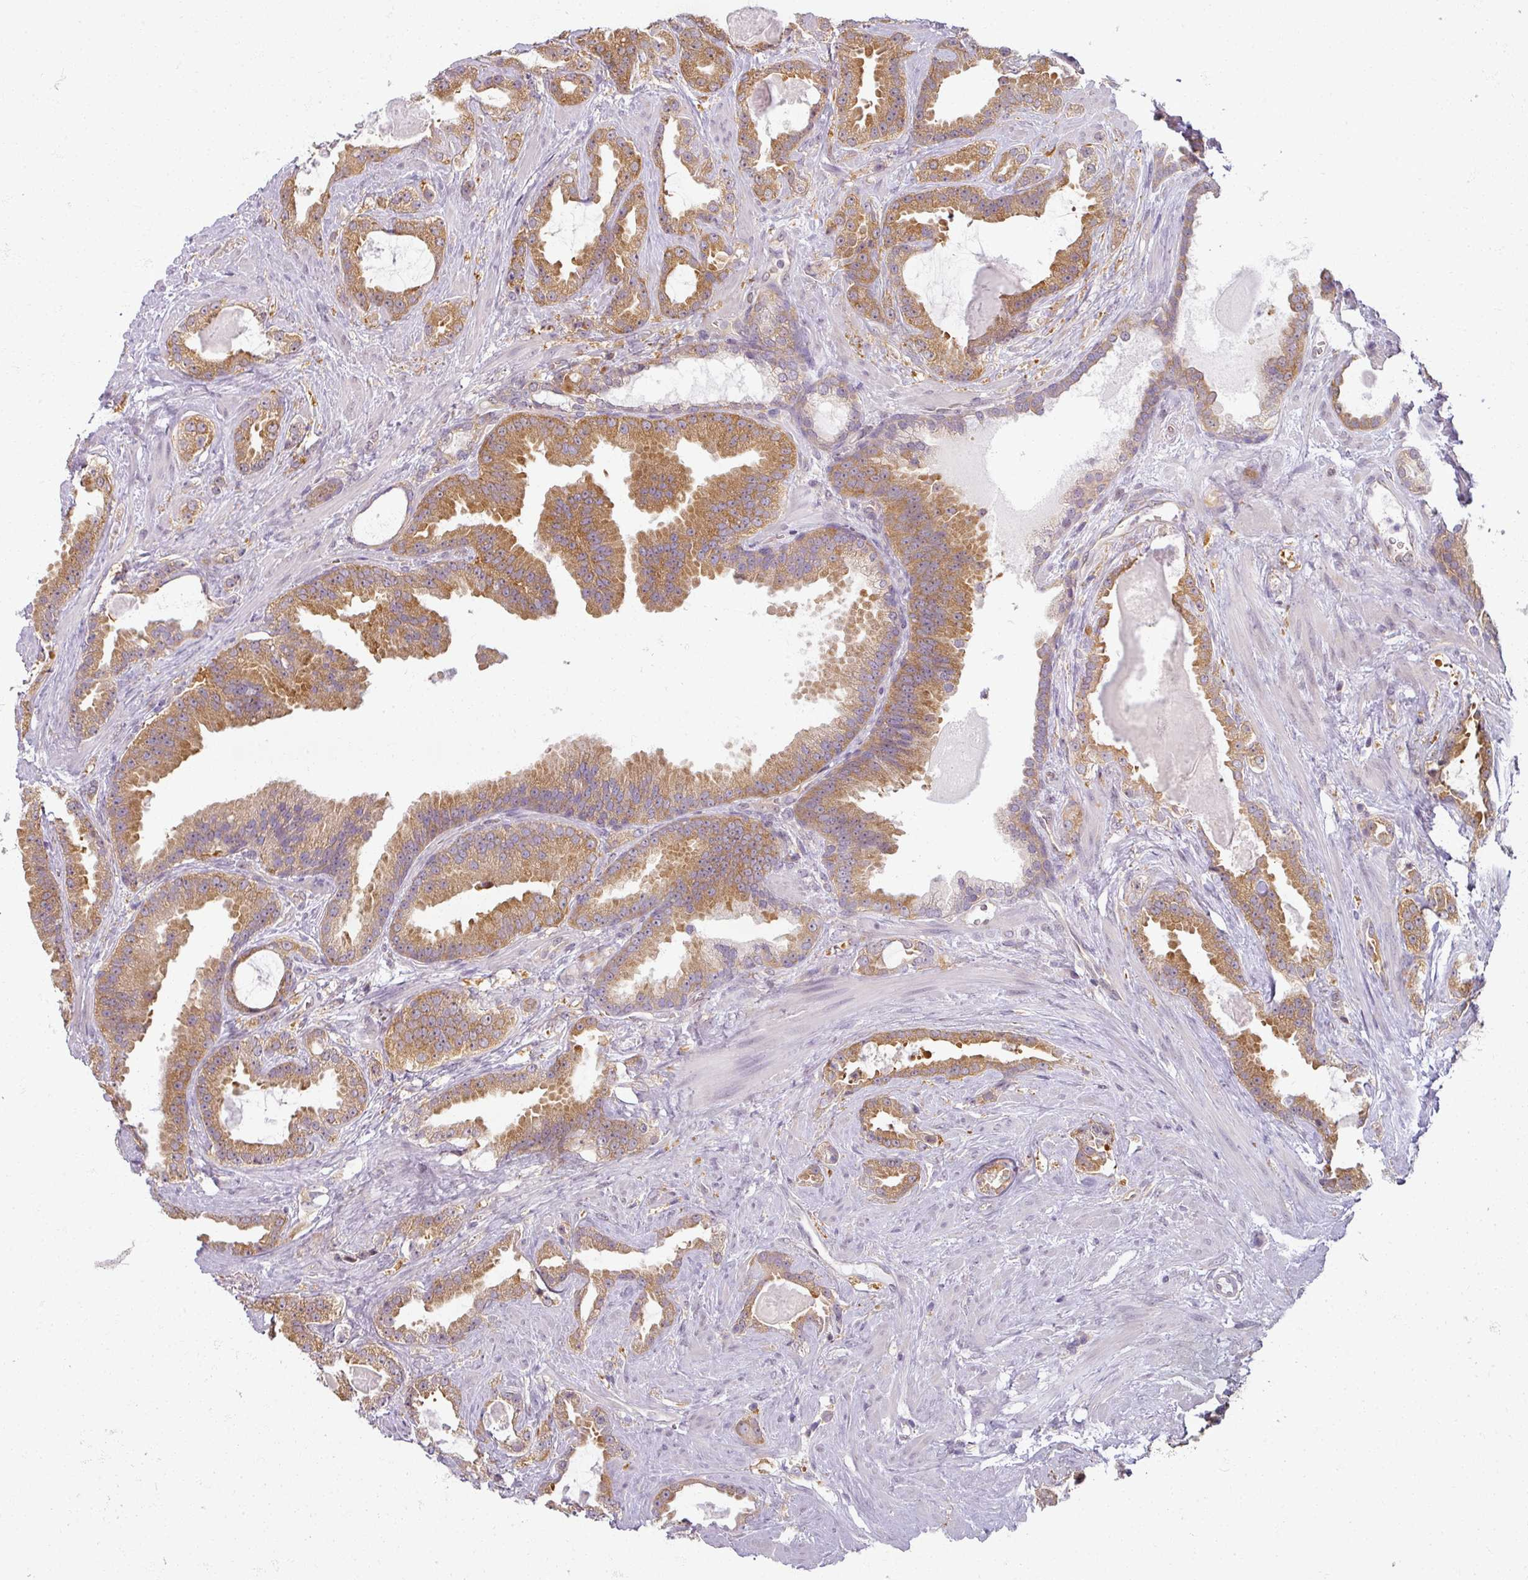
{"staining": {"intensity": "moderate", "quantity": ">75%", "location": "cytoplasmic/membranous"}, "tissue": "prostate cancer", "cell_type": "Tumor cells", "image_type": "cancer", "snomed": [{"axis": "morphology", "description": "Adenocarcinoma, Low grade"}, {"axis": "topography", "description": "Prostate"}], "caption": "A brown stain highlights moderate cytoplasmic/membranous expression of a protein in prostate low-grade adenocarcinoma tumor cells.", "gene": "AGPAT4", "patient": {"sex": "male", "age": 62}}